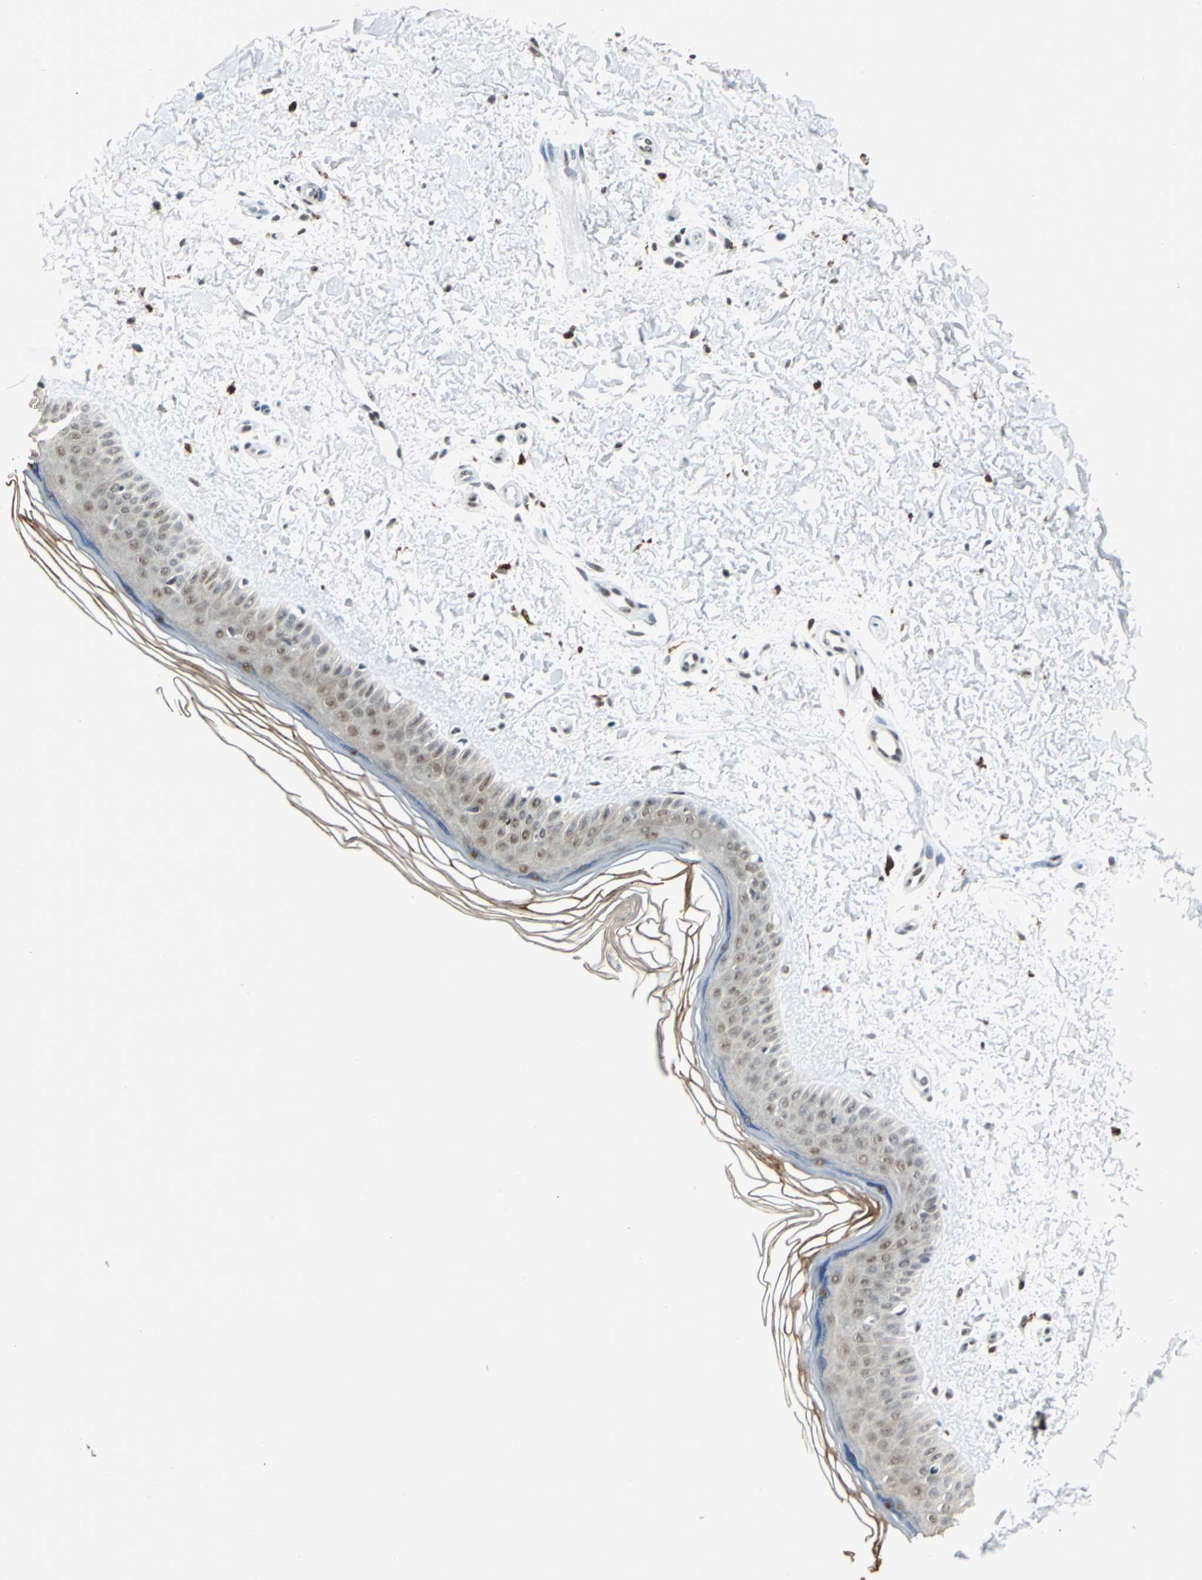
{"staining": {"intensity": "weak", "quantity": ">75%", "location": "nuclear"}, "tissue": "skin", "cell_type": "Fibroblasts", "image_type": "normal", "snomed": [{"axis": "morphology", "description": "Normal tissue, NOS"}, {"axis": "topography", "description": "Skin"}], "caption": "Human skin stained for a protein (brown) reveals weak nuclear positive staining in about >75% of fibroblasts.", "gene": "MTMR10", "patient": {"sex": "female", "age": 19}}